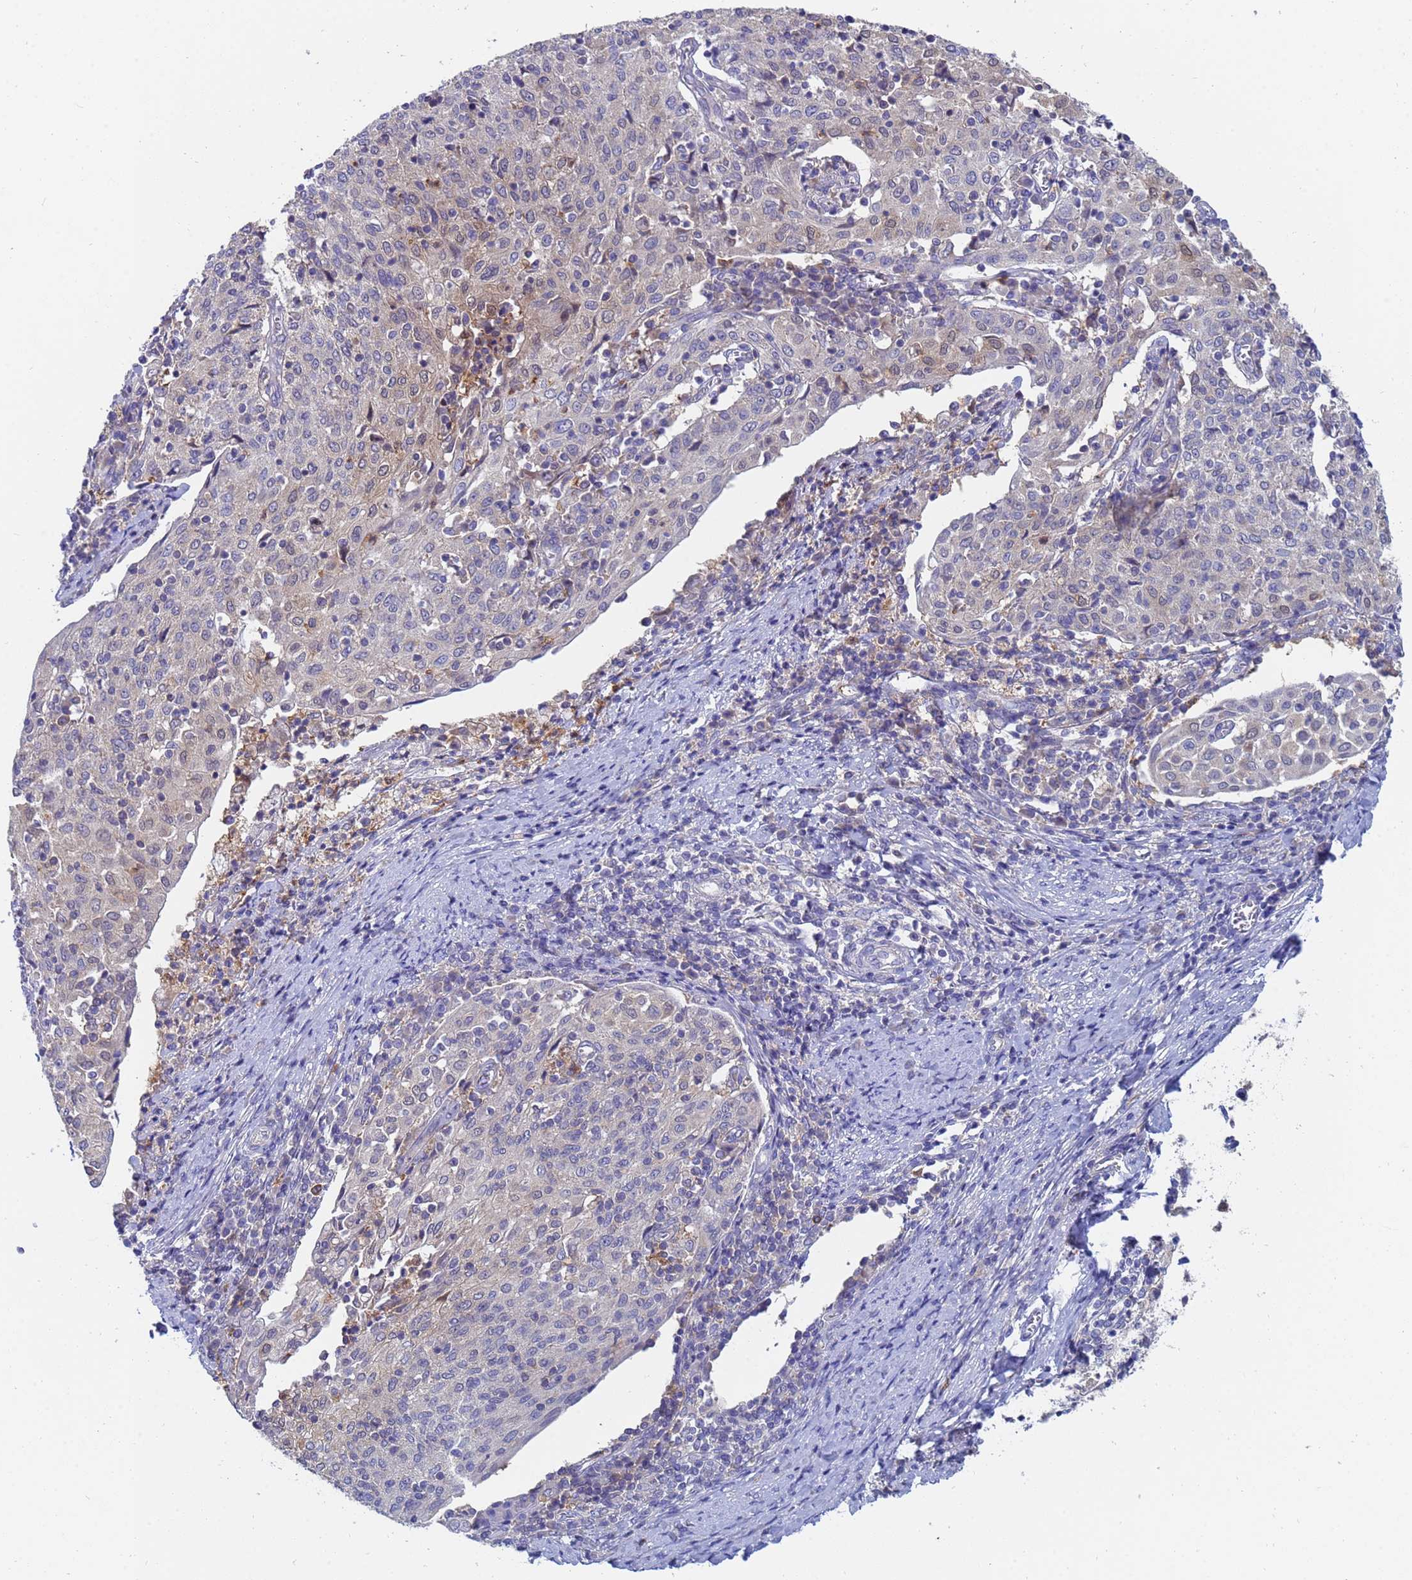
{"staining": {"intensity": "negative", "quantity": "none", "location": "none"}, "tissue": "cervical cancer", "cell_type": "Tumor cells", "image_type": "cancer", "snomed": [{"axis": "morphology", "description": "Squamous cell carcinoma, NOS"}, {"axis": "topography", "description": "Cervix"}], "caption": "Squamous cell carcinoma (cervical) was stained to show a protein in brown. There is no significant expression in tumor cells.", "gene": "TTLL11", "patient": {"sex": "female", "age": 52}}